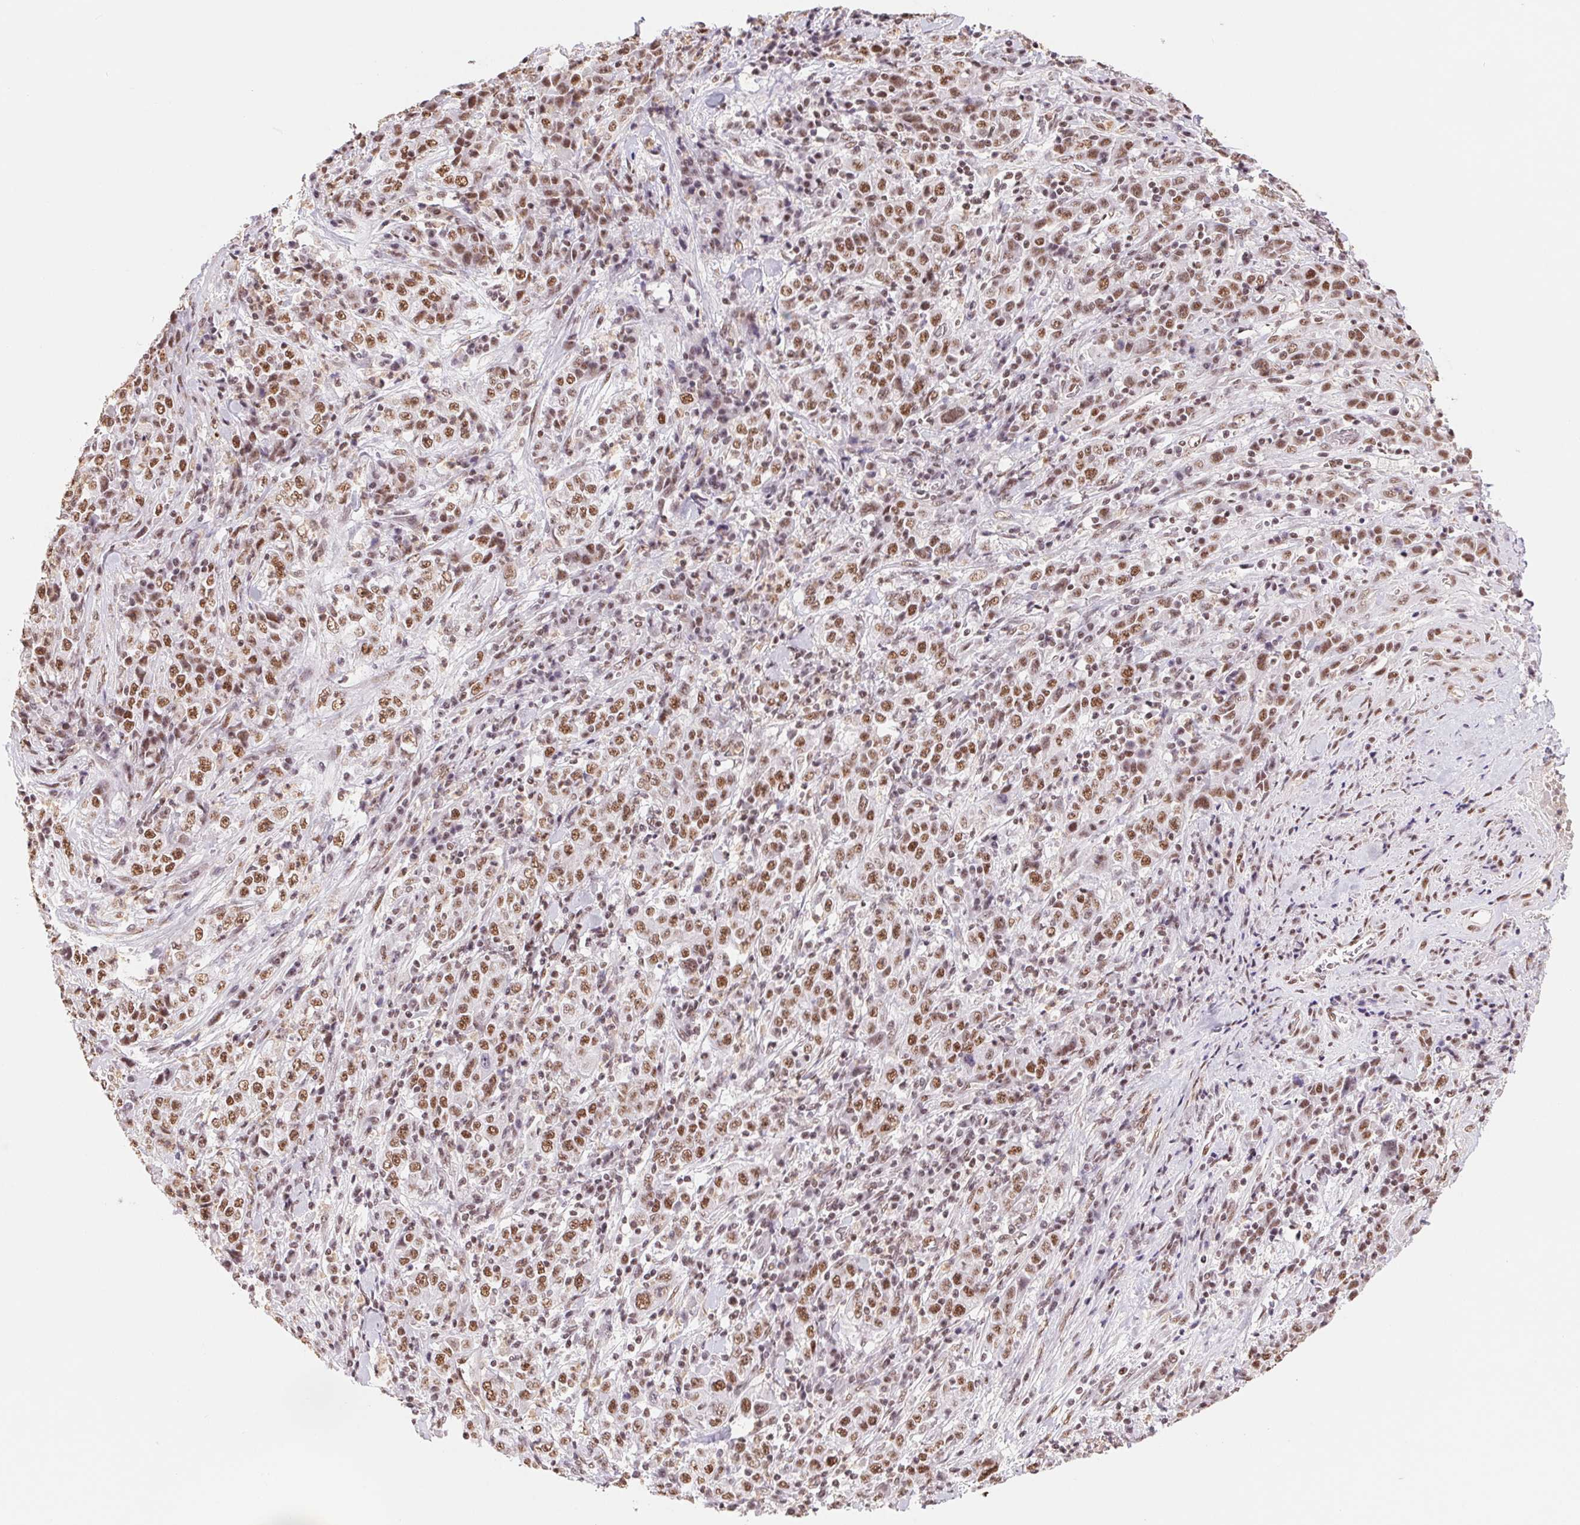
{"staining": {"intensity": "moderate", "quantity": ">75%", "location": "nuclear"}, "tissue": "stomach cancer", "cell_type": "Tumor cells", "image_type": "cancer", "snomed": [{"axis": "morphology", "description": "Normal tissue, NOS"}, {"axis": "morphology", "description": "Adenocarcinoma, NOS"}, {"axis": "topography", "description": "Stomach, upper"}, {"axis": "topography", "description": "Stomach"}], "caption": "Human stomach cancer stained with a protein marker demonstrates moderate staining in tumor cells.", "gene": "SREK1", "patient": {"sex": "male", "age": 59}}